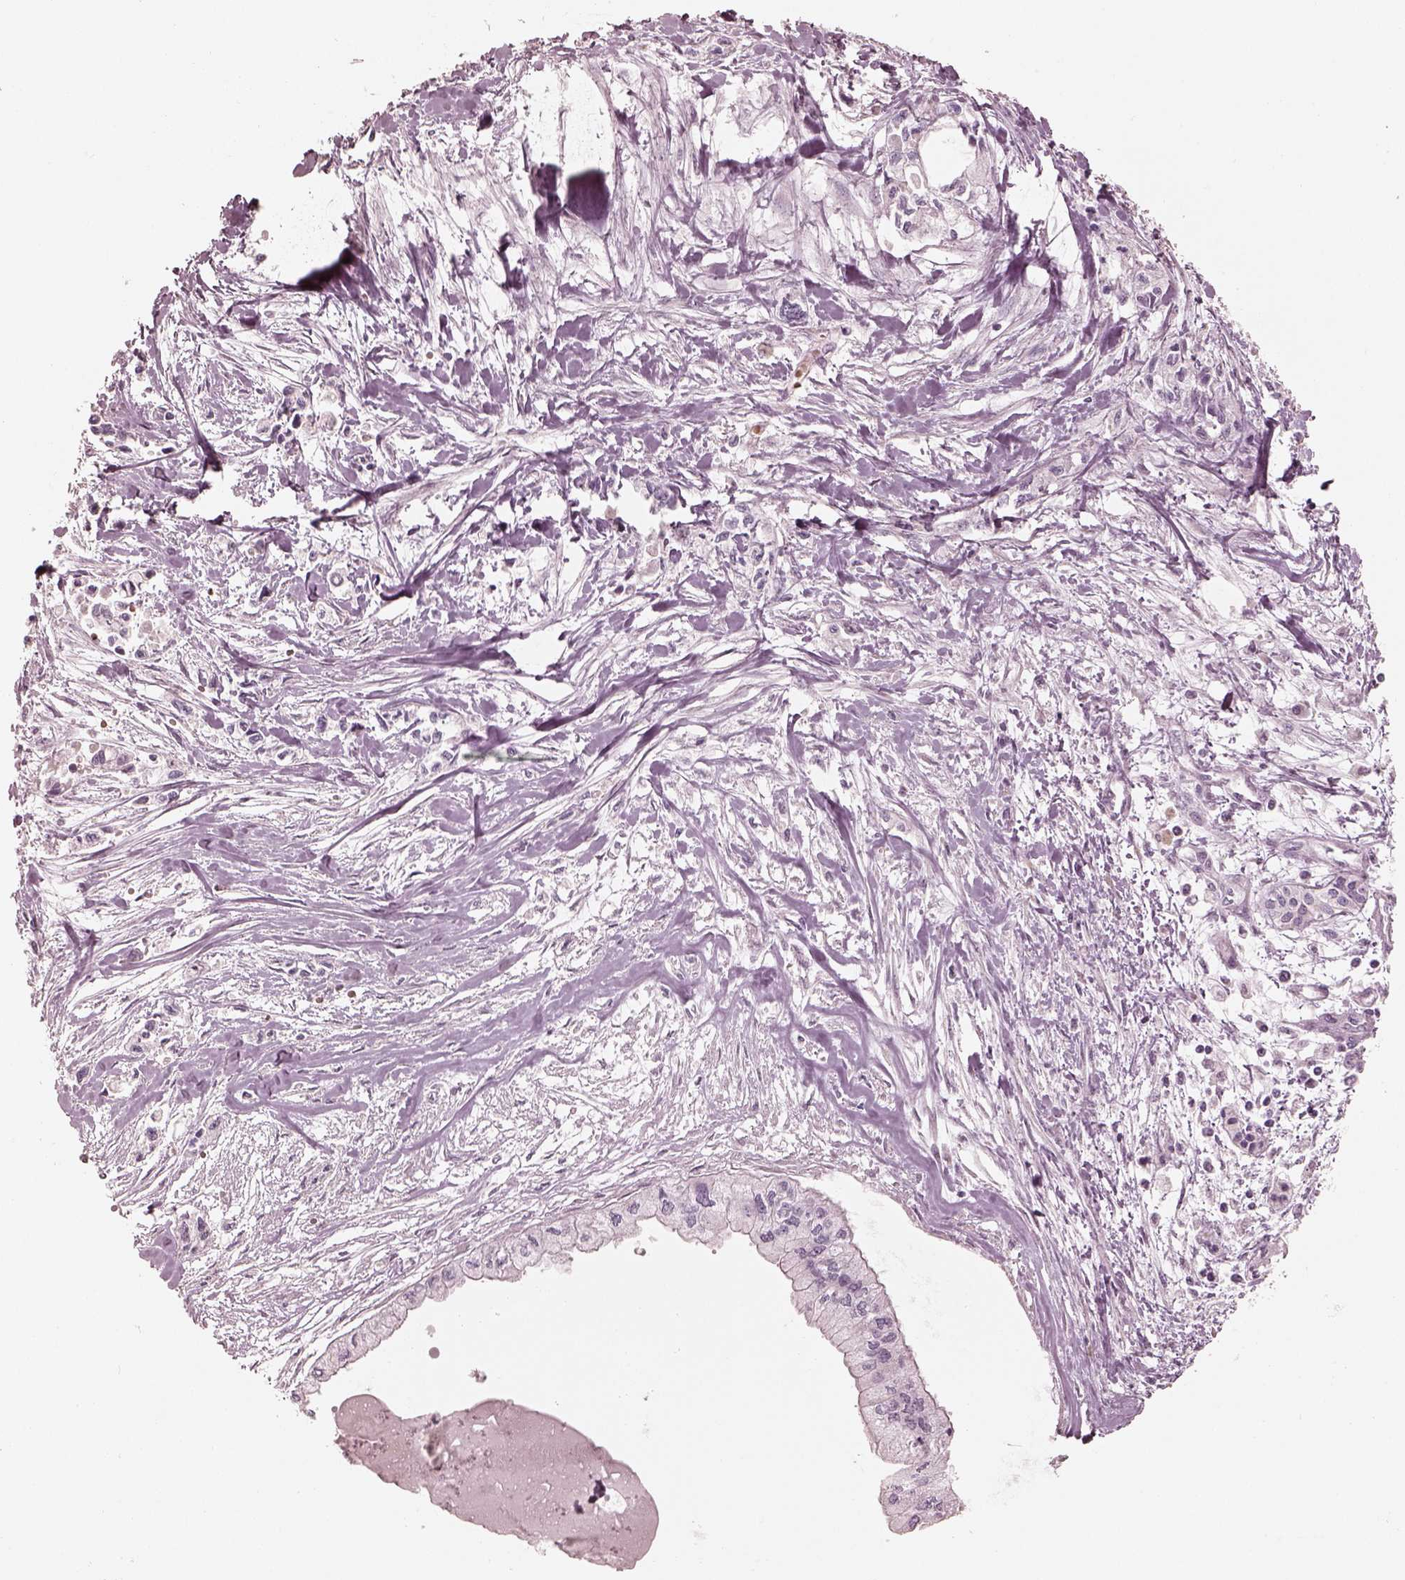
{"staining": {"intensity": "negative", "quantity": "none", "location": "none"}, "tissue": "pancreatic cancer", "cell_type": "Tumor cells", "image_type": "cancer", "snomed": [{"axis": "morphology", "description": "Adenocarcinoma, NOS"}, {"axis": "topography", "description": "Pancreas"}], "caption": "The photomicrograph displays no staining of tumor cells in pancreatic cancer (adenocarcinoma).", "gene": "ANKLE1", "patient": {"sex": "female", "age": 61}}